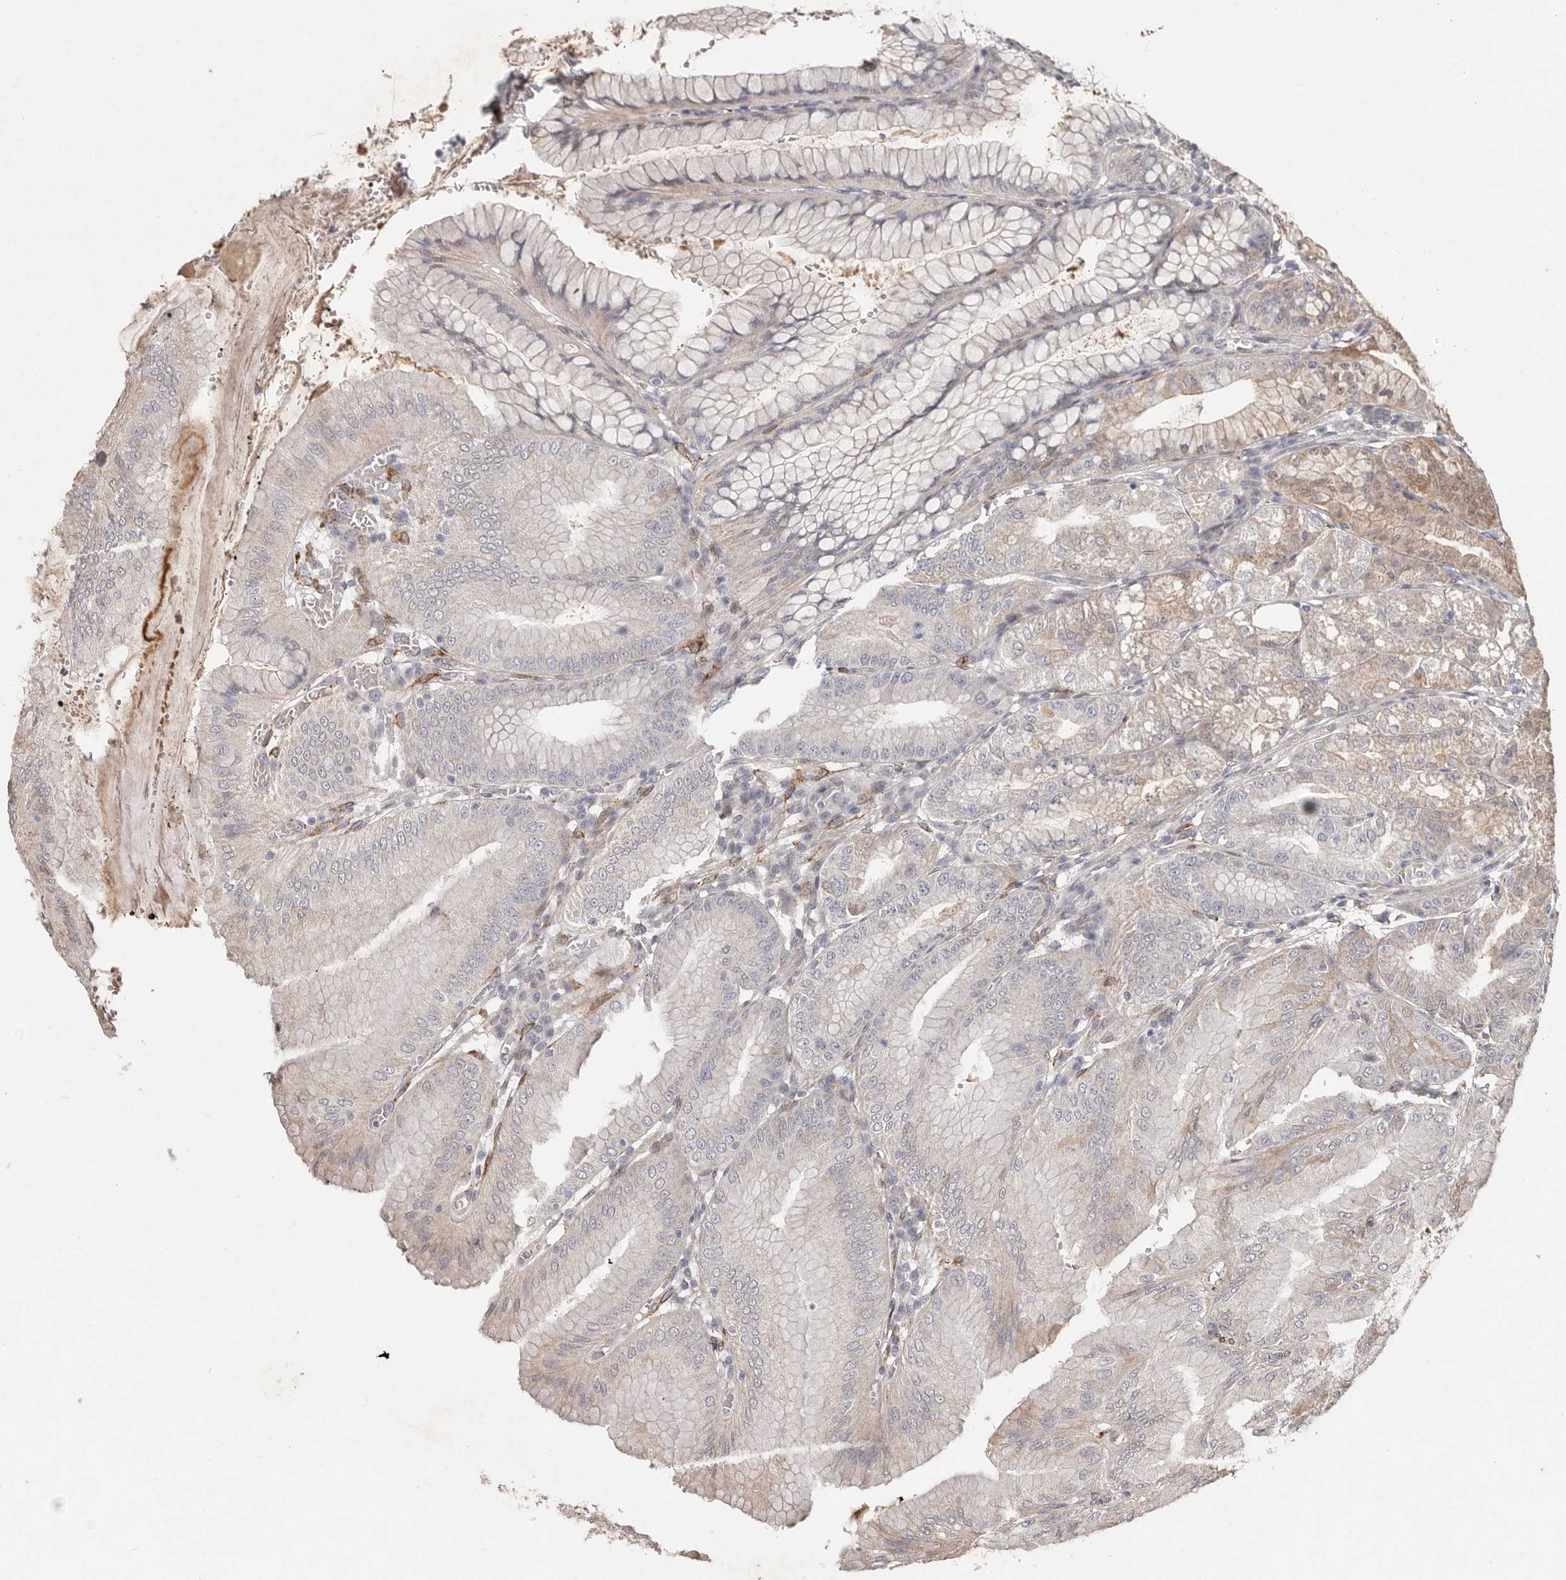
{"staining": {"intensity": "moderate", "quantity": "<25%", "location": "cytoplasmic/membranous"}, "tissue": "stomach", "cell_type": "Glandular cells", "image_type": "normal", "snomed": [{"axis": "morphology", "description": "Normal tissue, NOS"}, {"axis": "topography", "description": "Stomach, lower"}], "caption": "A brown stain shows moderate cytoplasmic/membranous positivity of a protein in glandular cells of normal human stomach. The staining was performed using DAB (3,3'-diaminobenzidine) to visualize the protein expression in brown, while the nuclei were stained in blue with hematoxylin (Magnification: 20x).", "gene": "PLOD2", "patient": {"sex": "male", "age": 71}}